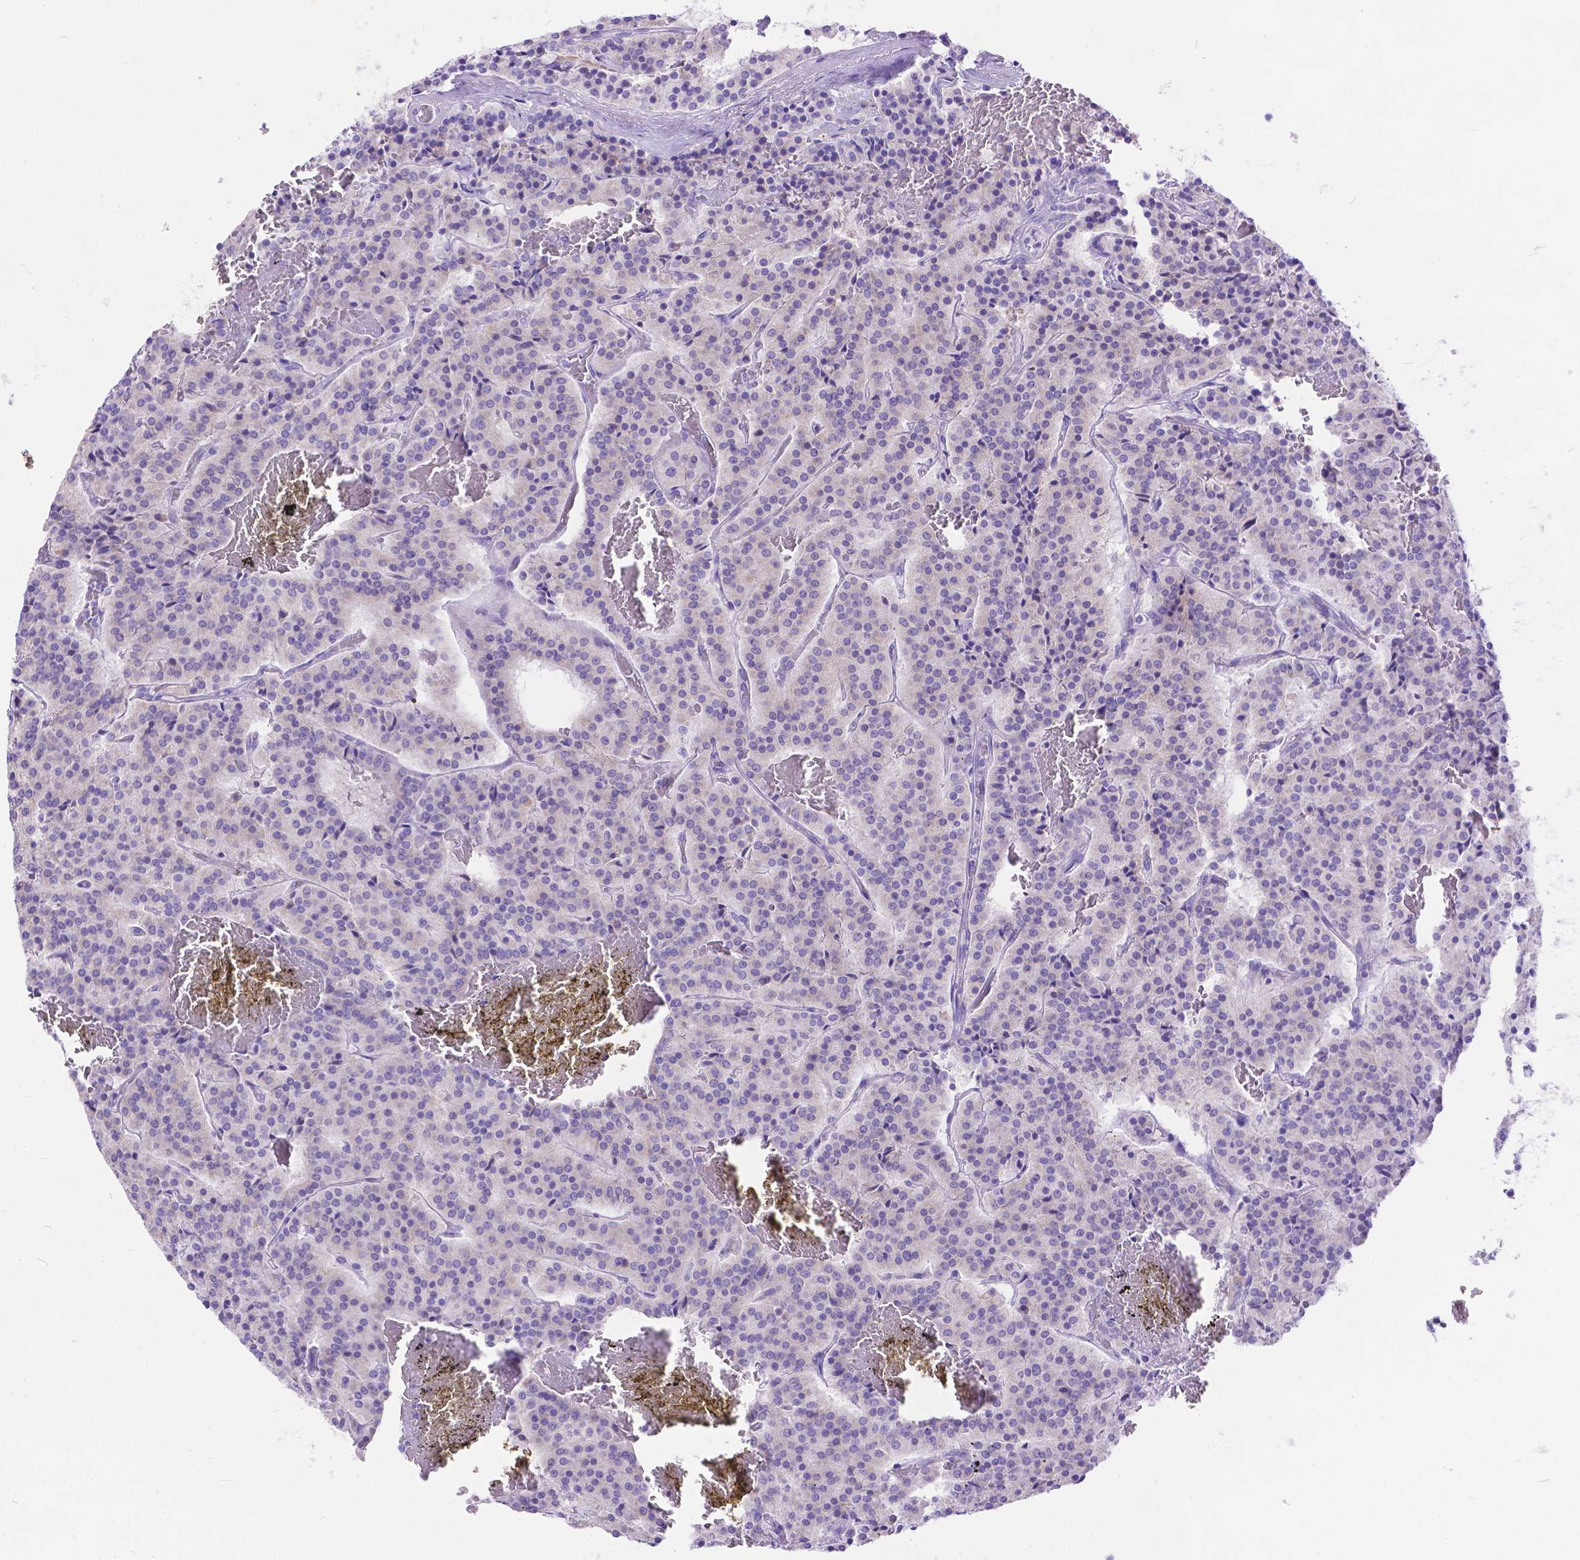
{"staining": {"intensity": "negative", "quantity": "none", "location": "none"}, "tissue": "carcinoid", "cell_type": "Tumor cells", "image_type": "cancer", "snomed": [{"axis": "morphology", "description": "Carcinoid, malignant, NOS"}, {"axis": "topography", "description": "Lung"}], "caption": "An immunohistochemistry (IHC) histopathology image of carcinoid (malignant) is shown. There is no staining in tumor cells of carcinoid (malignant). The staining was performed using DAB to visualize the protein expression in brown, while the nuclei were stained in blue with hematoxylin (Magnification: 20x).", "gene": "DHRS2", "patient": {"sex": "male", "age": 70}}